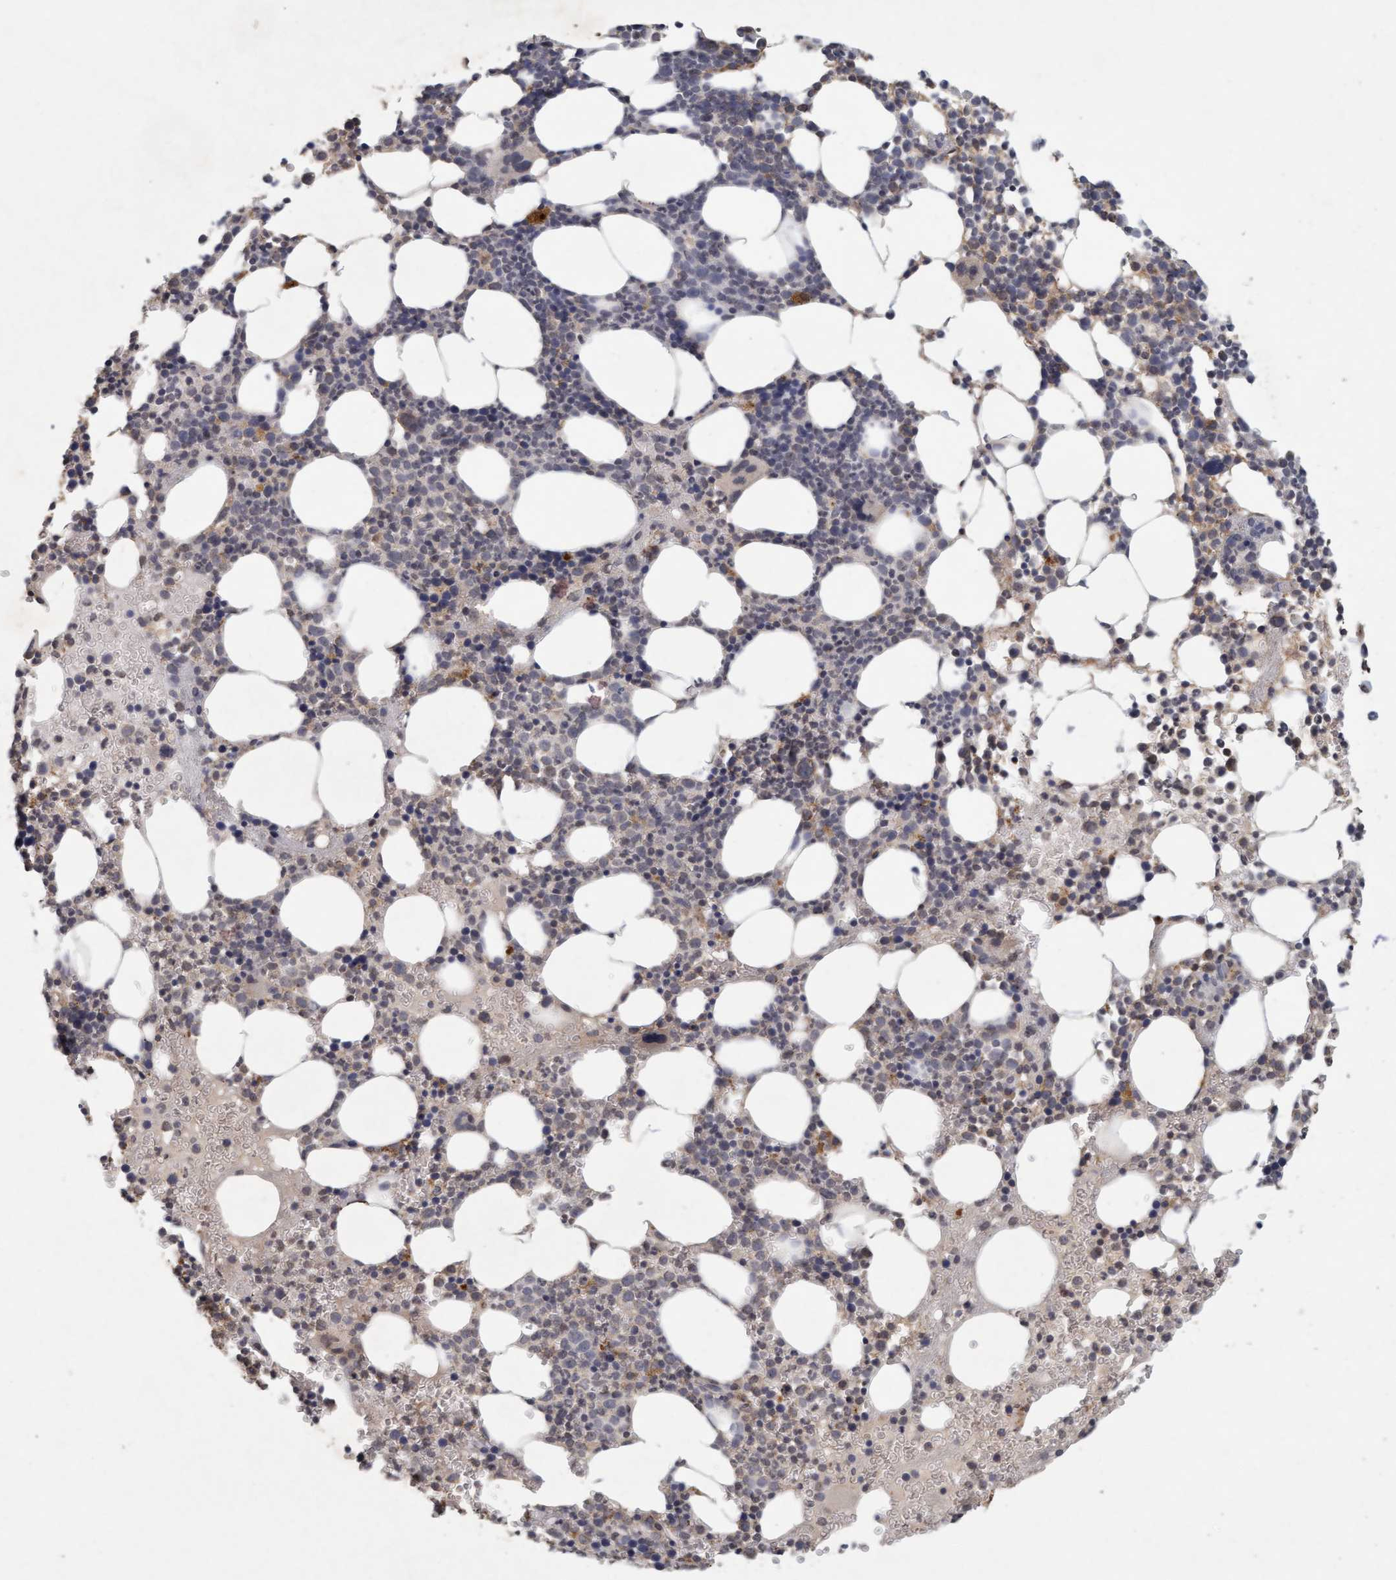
{"staining": {"intensity": "weak", "quantity": "<25%", "location": "cytoplasmic/membranous"}, "tissue": "bone marrow", "cell_type": "Hematopoietic cells", "image_type": "normal", "snomed": [{"axis": "morphology", "description": "Normal tissue, NOS"}, {"axis": "morphology", "description": "Inflammation, NOS"}, {"axis": "topography", "description": "Bone marrow"}], "caption": "This histopathology image is of unremarkable bone marrow stained with IHC to label a protein in brown with the nuclei are counter-stained blue. There is no staining in hematopoietic cells.", "gene": "VSIG8", "patient": {"sex": "female", "age": 67}}